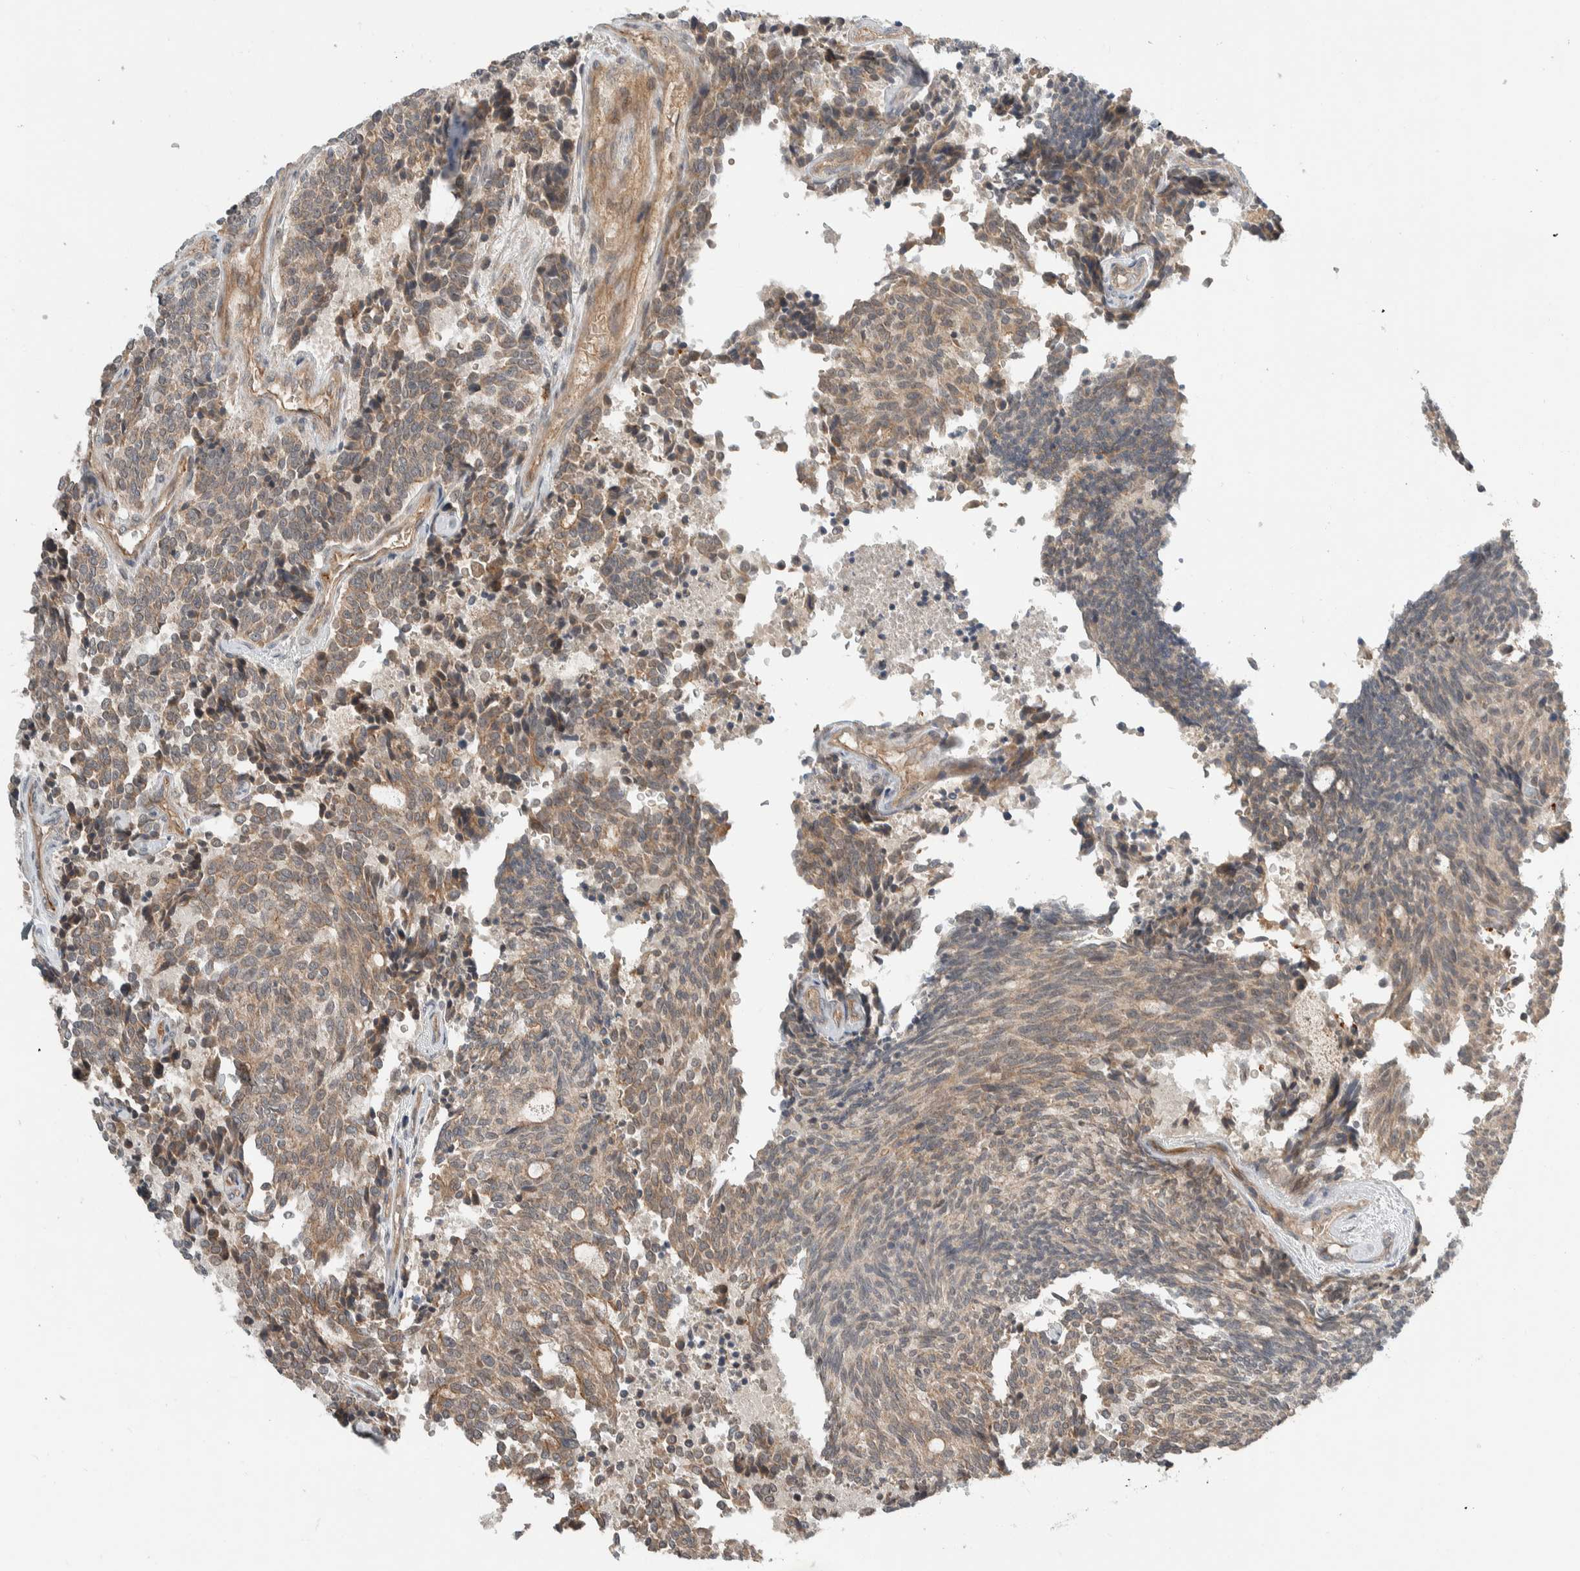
{"staining": {"intensity": "weak", "quantity": ">75%", "location": "cytoplasmic/membranous"}, "tissue": "carcinoid", "cell_type": "Tumor cells", "image_type": "cancer", "snomed": [{"axis": "morphology", "description": "Carcinoid, malignant, NOS"}, {"axis": "topography", "description": "Pancreas"}], "caption": "IHC image of neoplastic tissue: human carcinoid stained using immunohistochemistry (IHC) exhibits low levels of weak protein expression localized specifically in the cytoplasmic/membranous of tumor cells, appearing as a cytoplasmic/membranous brown color.", "gene": "ARMC7", "patient": {"sex": "female", "age": 54}}